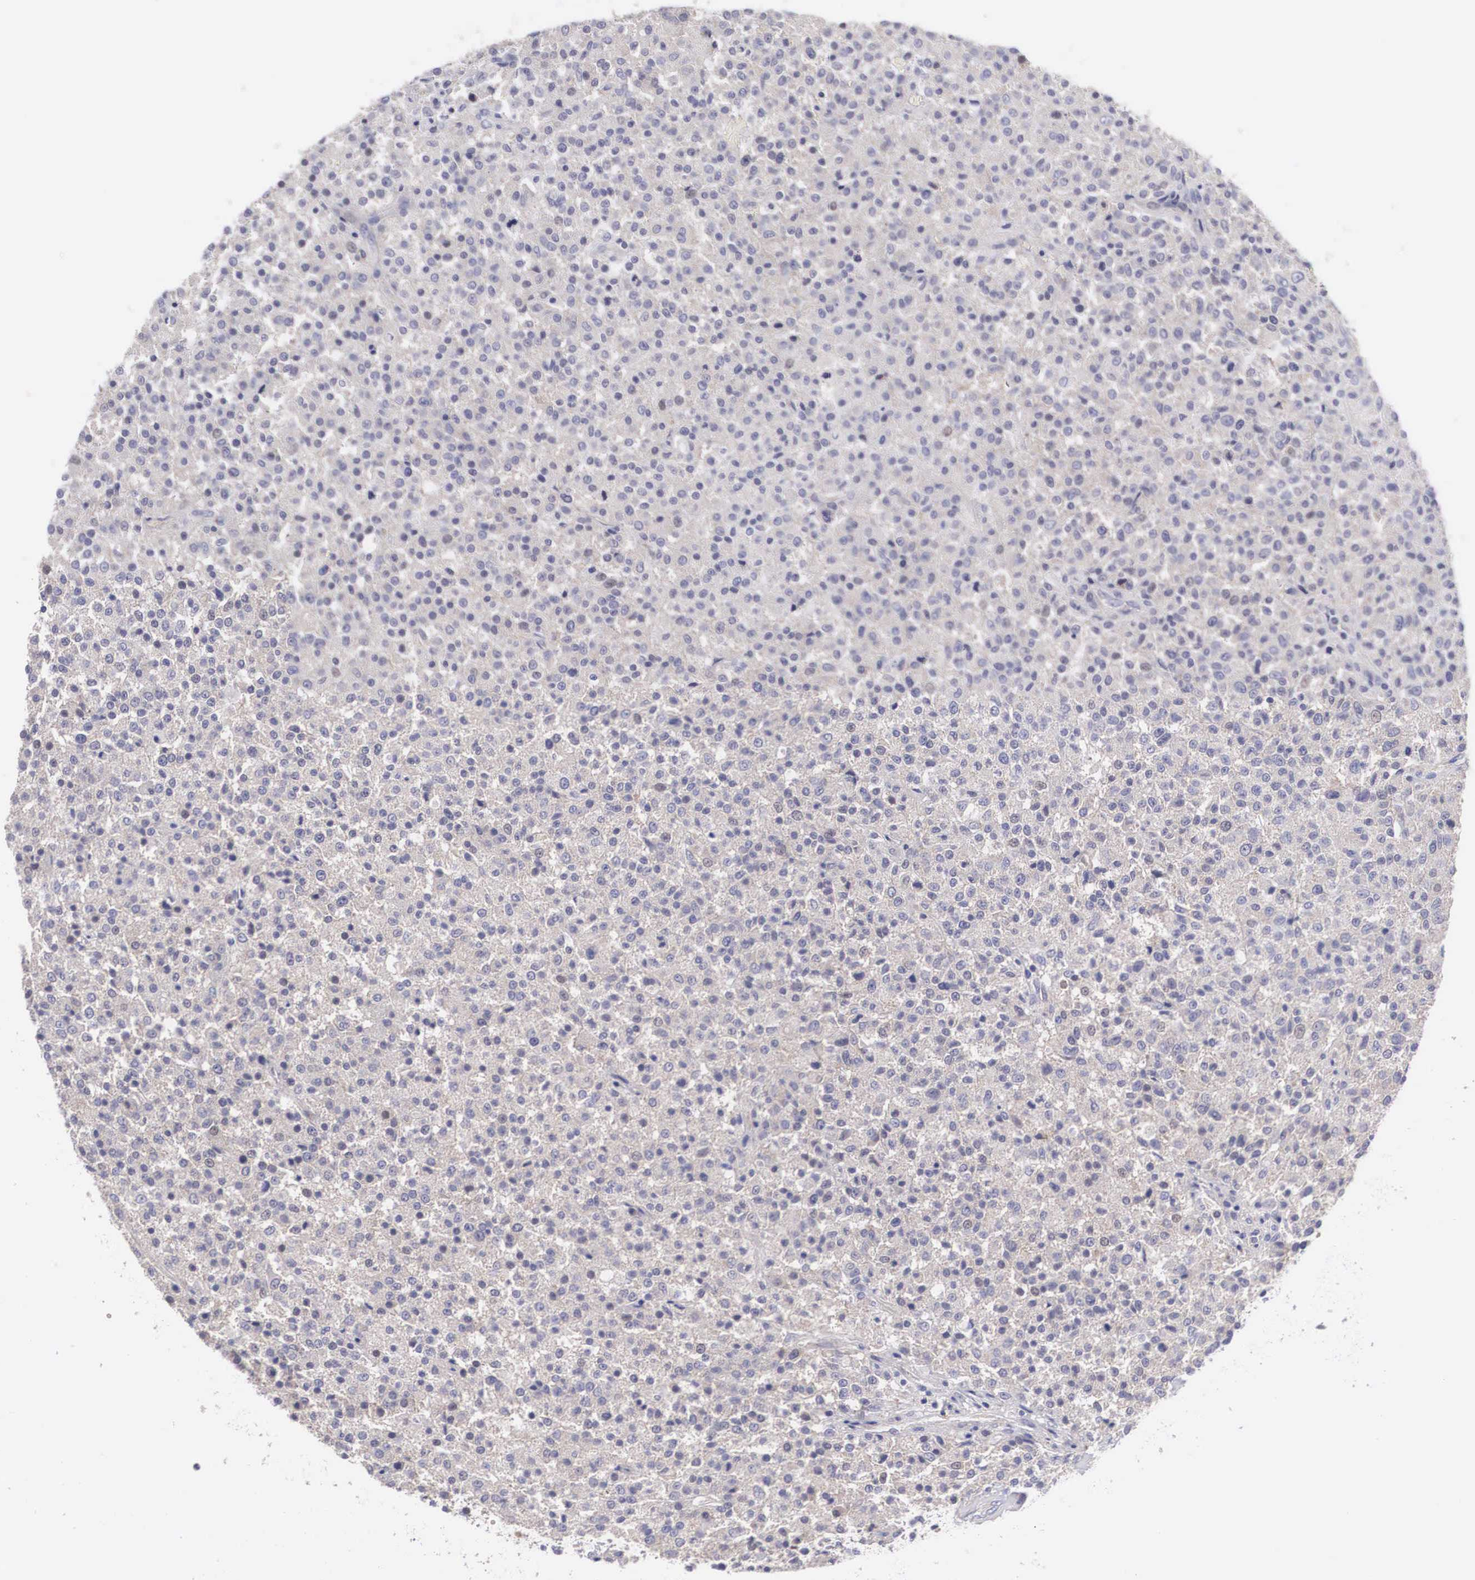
{"staining": {"intensity": "negative", "quantity": "none", "location": "none"}, "tissue": "testis cancer", "cell_type": "Tumor cells", "image_type": "cancer", "snomed": [{"axis": "morphology", "description": "Seminoma, NOS"}, {"axis": "topography", "description": "Testis"}], "caption": "An immunohistochemistry image of testis seminoma is shown. There is no staining in tumor cells of testis seminoma.", "gene": "TXLNG", "patient": {"sex": "male", "age": 59}}